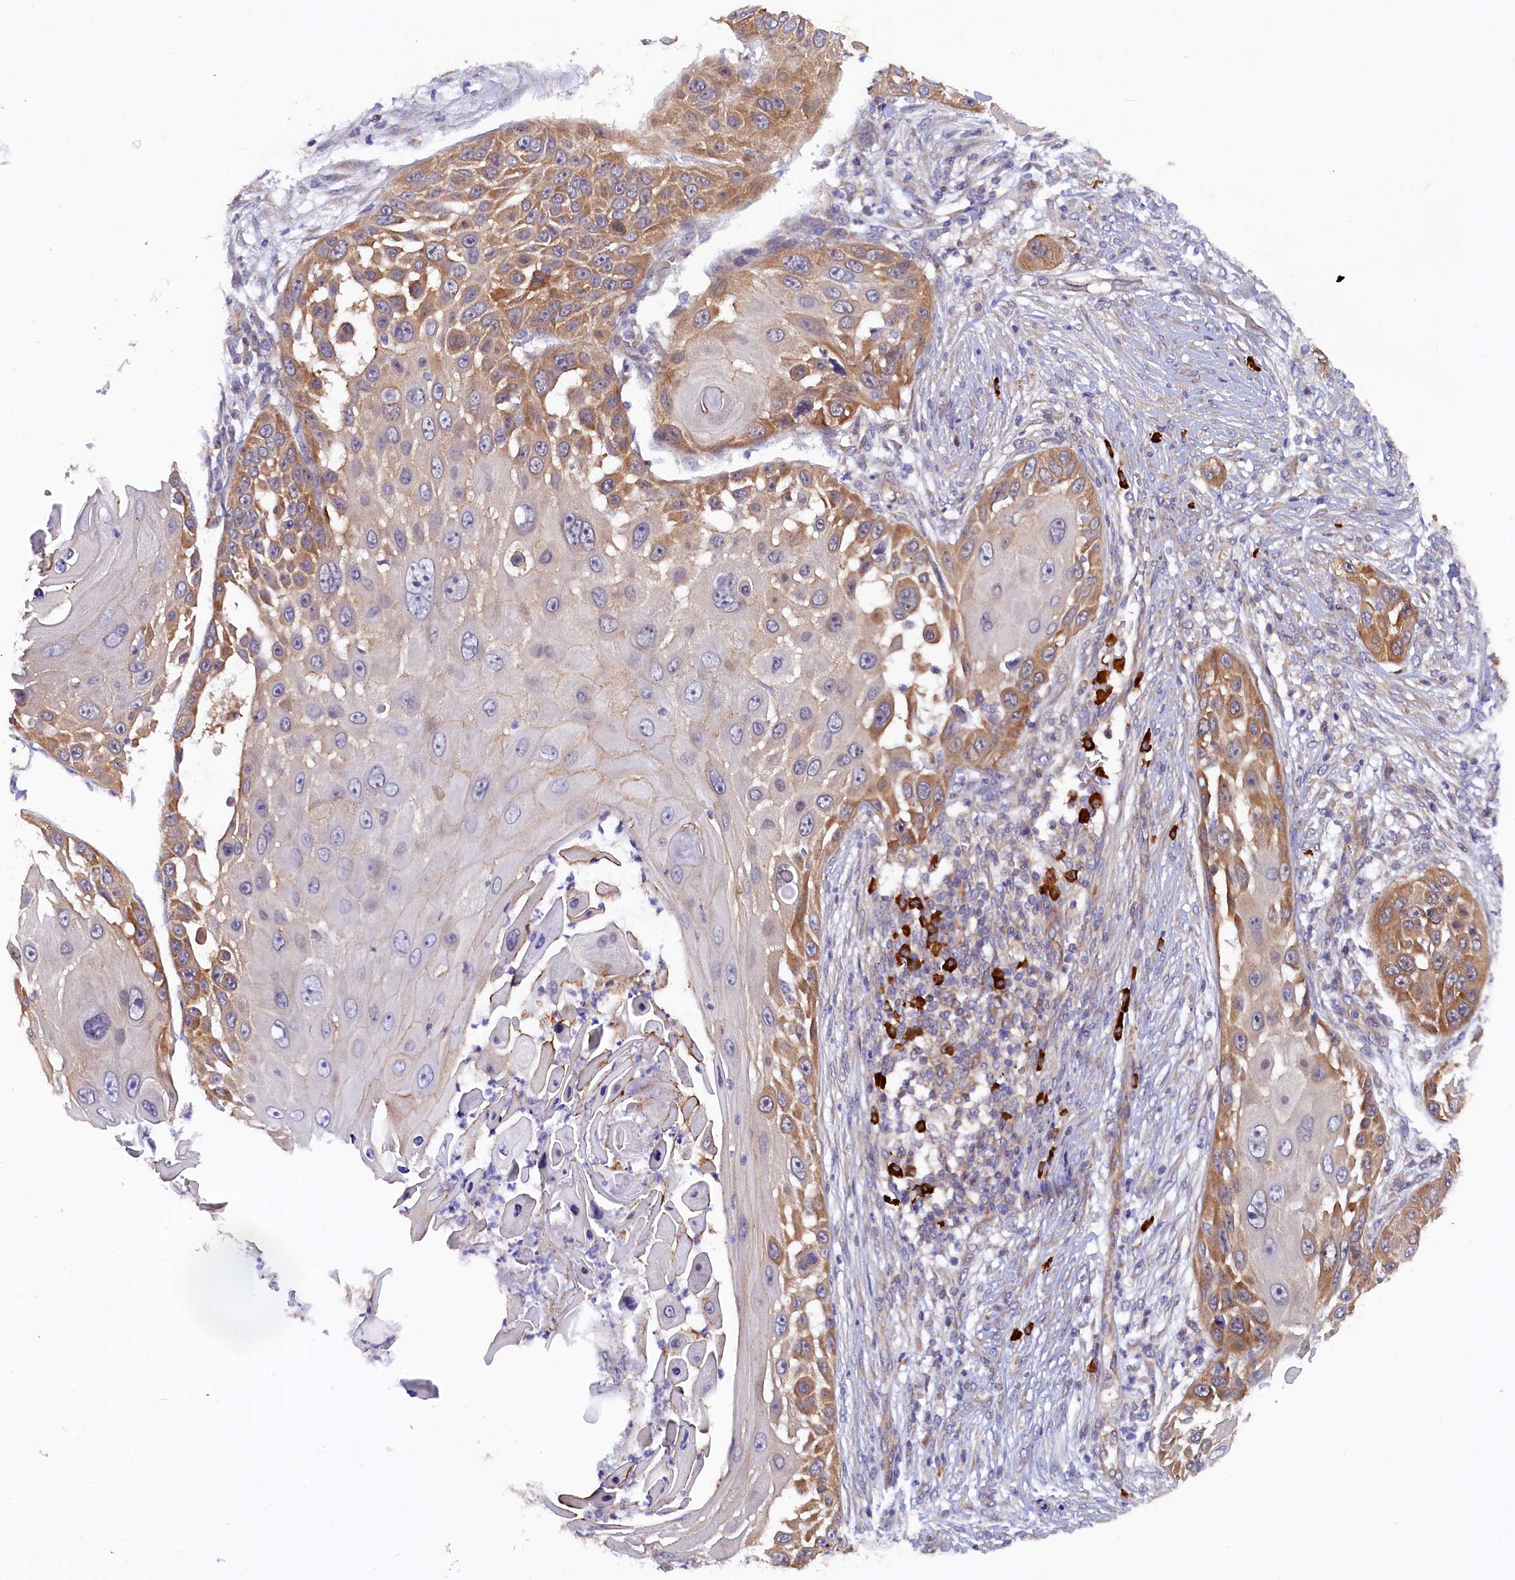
{"staining": {"intensity": "moderate", "quantity": "<25%", "location": "cytoplasmic/membranous"}, "tissue": "skin cancer", "cell_type": "Tumor cells", "image_type": "cancer", "snomed": [{"axis": "morphology", "description": "Squamous cell carcinoma, NOS"}, {"axis": "topography", "description": "Skin"}], "caption": "Human squamous cell carcinoma (skin) stained with a protein marker exhibits moderate staining in tumor cells.", "gene": "JPT2", "patient": {"sex": "female", "age": 44}}